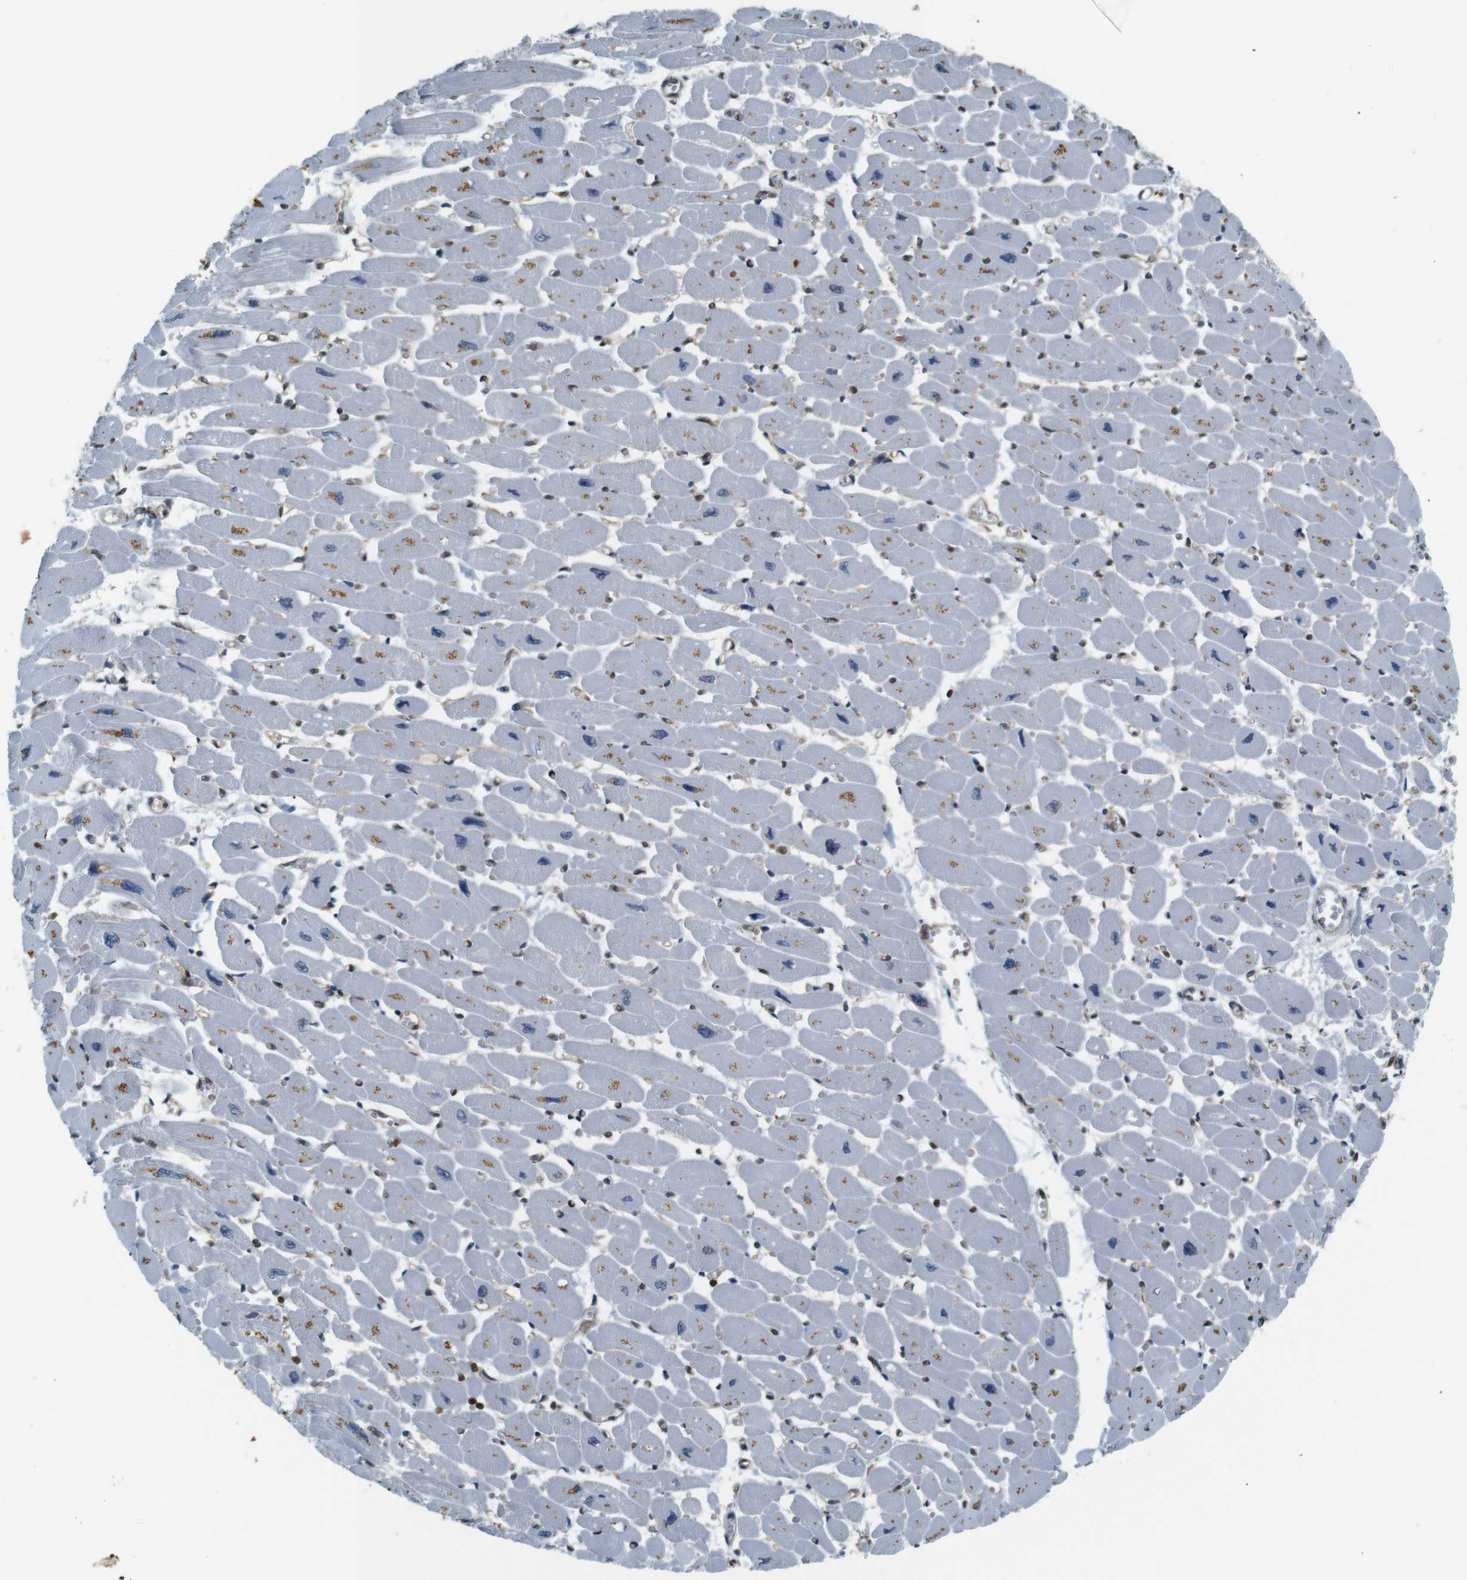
{"staining": {"intensity": "moderate", "quantity": "<25%", "location": "cytoplasmic/membranous"}, "tissue": "heart muscle", "cell_type": "Cardiomyocytes", "image_type": "normal", "snomed": [{"axis": "morphology", "description": "Normal tissue, NOS"}, {"axis": "topography", "description": "Heart"}], "caption": "Human heart muscle stained for a protein (brown) displays moderate cytoplasmic/membranous positive expression in about <25% of cardiomyocytes.", "gene": "NHEJ1", "patient": {"sex": "female", "age": 54}}